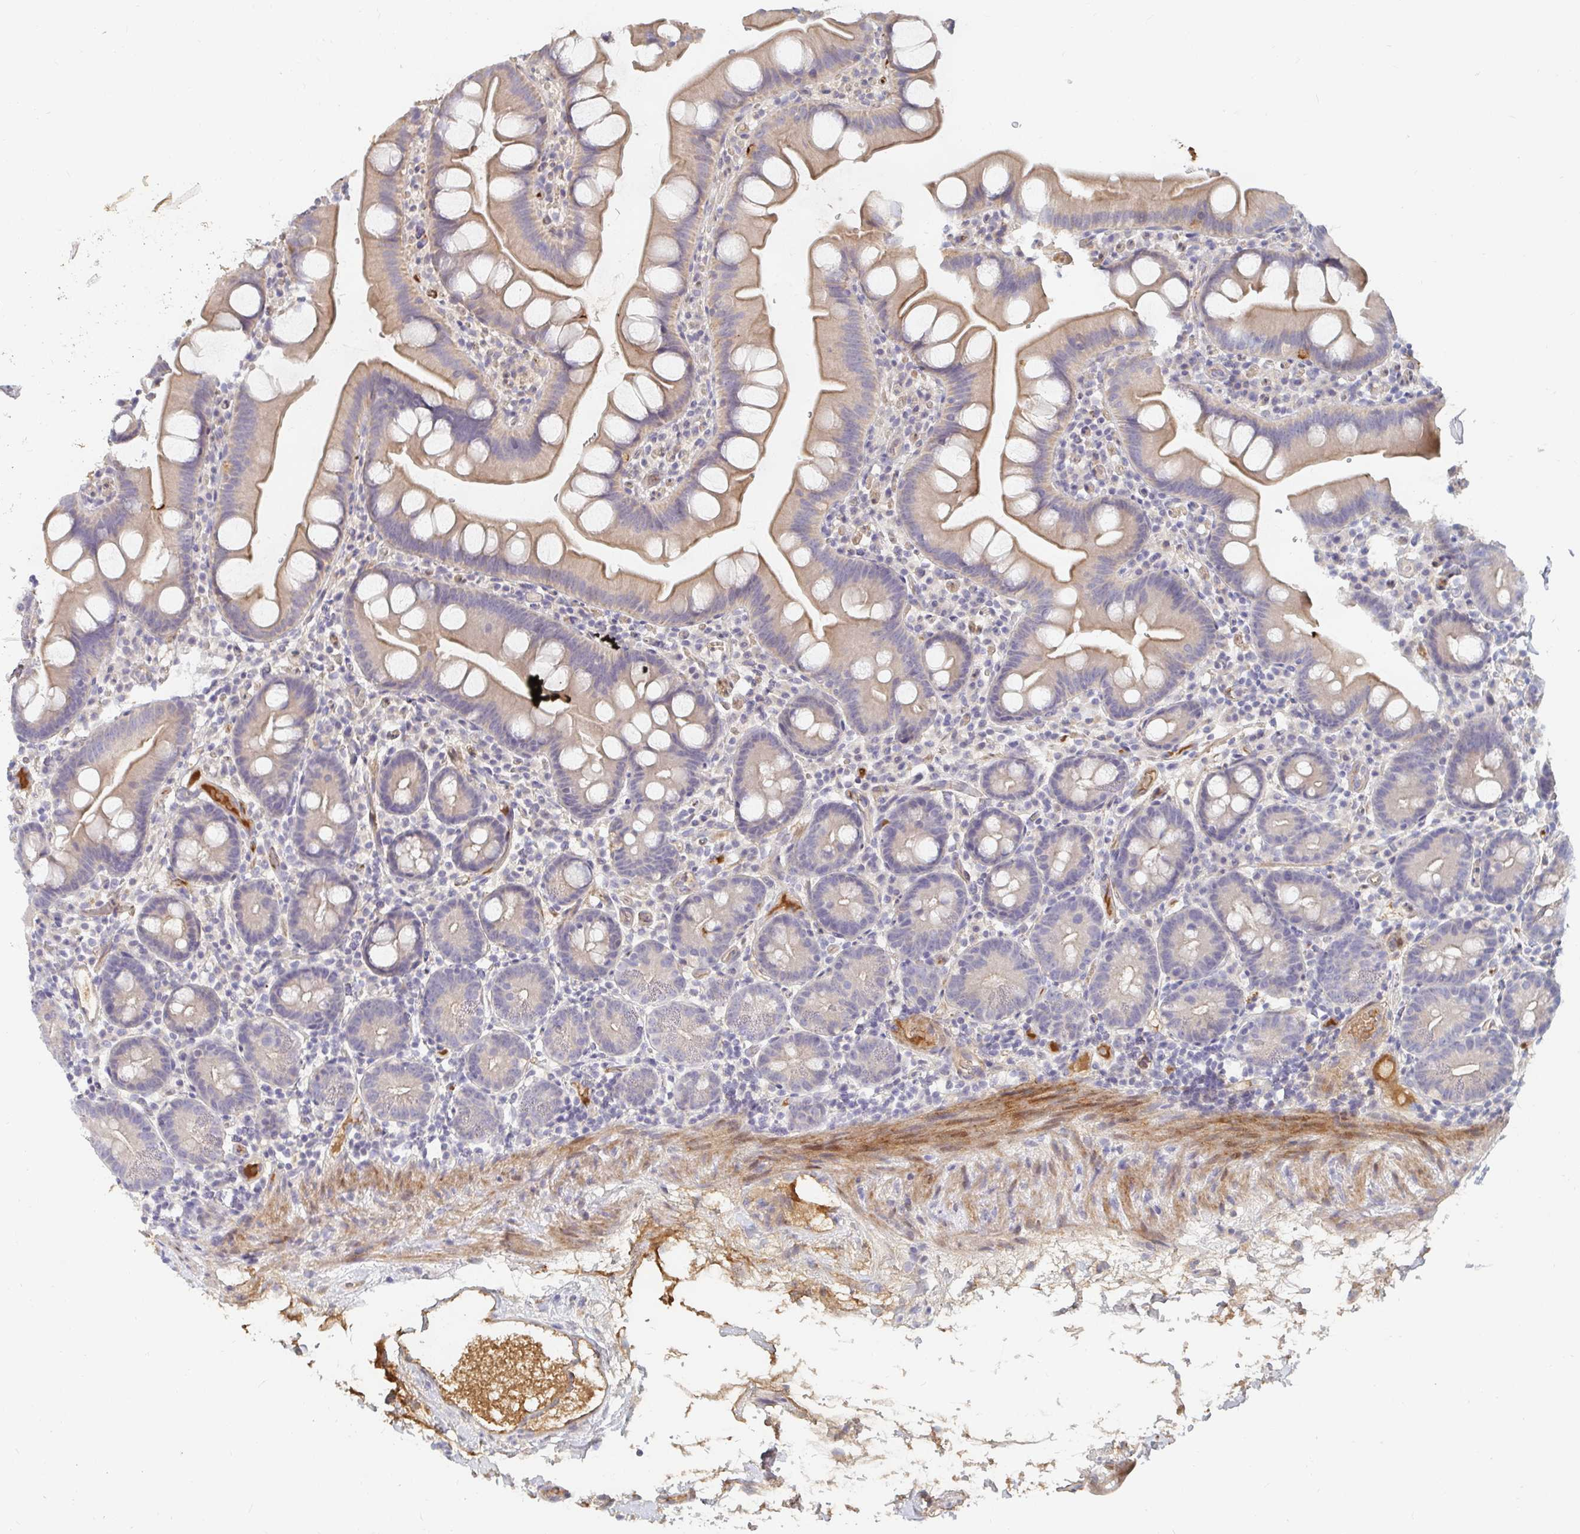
{"staining": {"intensity": "weak", "quantity": "25%-75%", "location": "cytoplasmic/membranous"}, "tissue": "small intestine", "cell_type": "Glandular cells", "image_type": "normal", "snomed": [{"axis": "morphology", "description": "Normal tissue, NOS"}, {"axis": "topography", "description": "Small intestine"}], "caption": "Glandular cells show weak cytoplasmic/membranous staining in approximately 25%-75% of cells in benign small intestine. The staining is performed using DAB (3,3'-diaminobenzidine) brown chromogen to label protein expression. The nuclei are counter-stained blue using hematoxylin.", "gene": "NME9", "patient": {"sex": "female", "age": 68}}